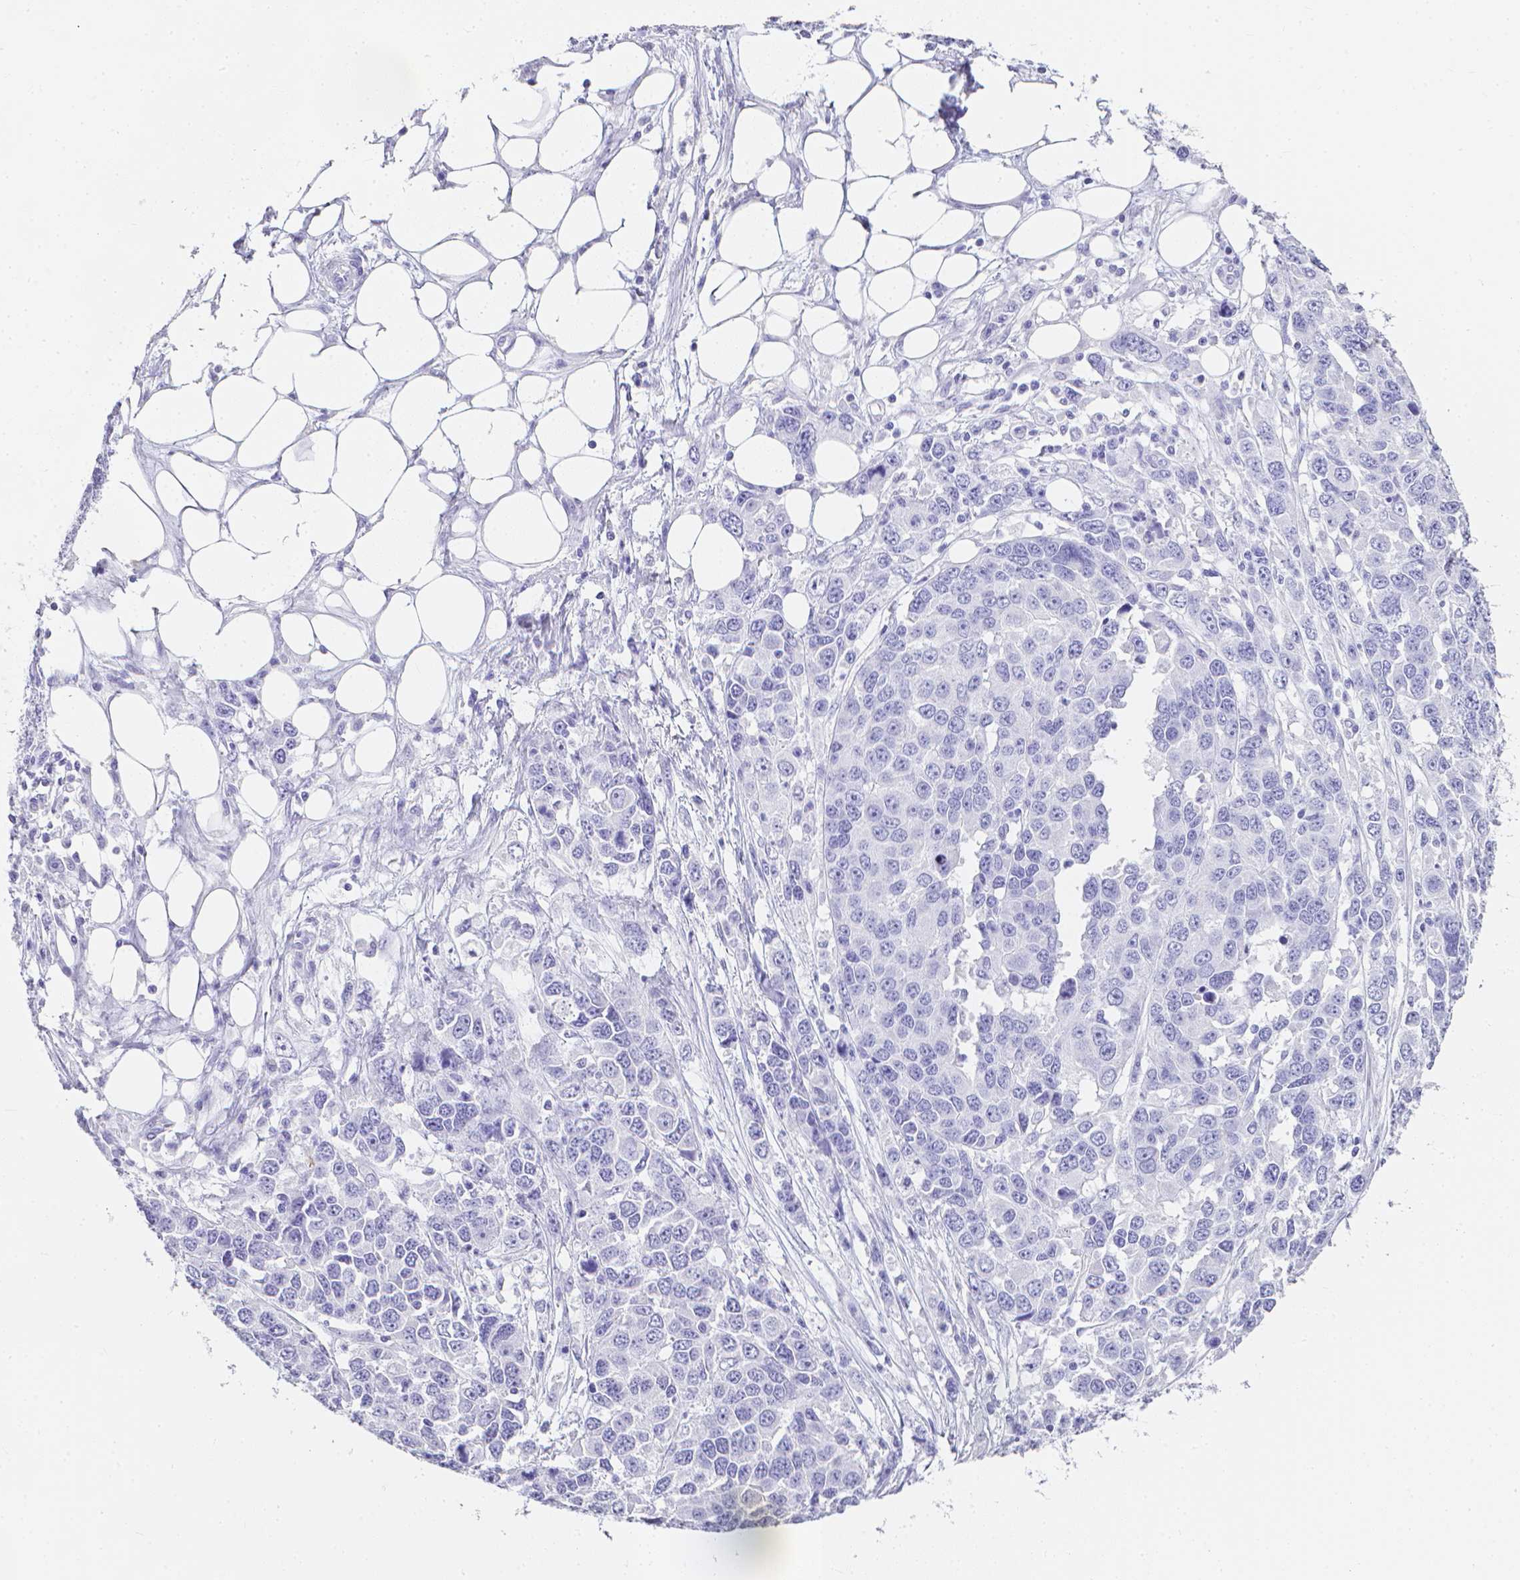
{"staining": {"intensity": "negative", "quantity": "none", "location": "none"}, "tissue": "ovarian cancer", "cell_type": "Tumor cells", "image_type": "cancer", "snomed": [{"axis": "morphology", "description": "Cystadenocarcinoma, serous, NOS"}, {"axis": "topography", "description": "Ovary"}], "caption": "DAB immunohistochemical staining of ovarian cancer (serous cystadenocarcinoma) exhibits no significant expression in tumor cells.", "gene": "LGALS4", "patient": {"sex": "female", "age": 76}}